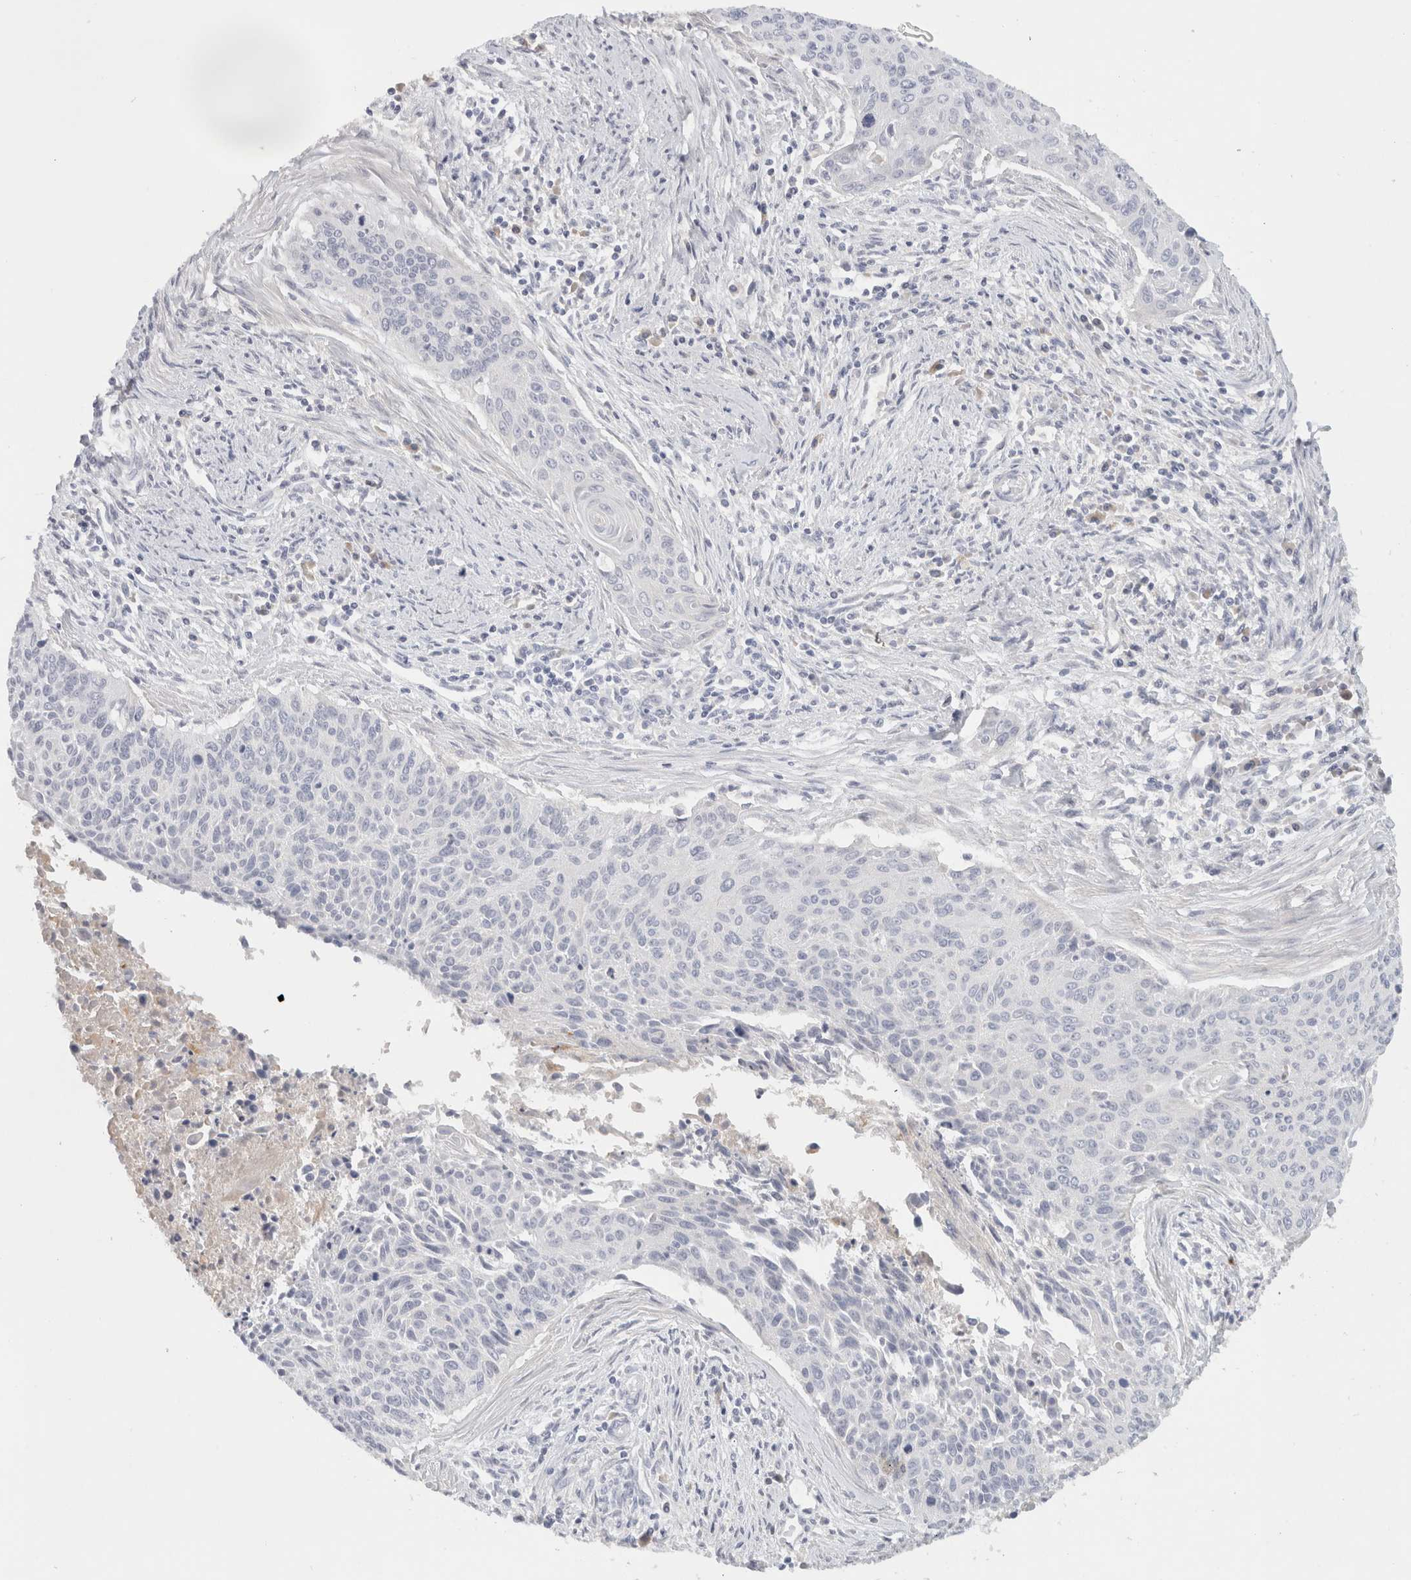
{"staining": {"intensity": "negative", "quantity": "none", "location": "none"}, "tissue": "cervical cancer", "cell_type": "Tumor cells", "image_type": "cancer", "snomed": [{"axis": "morphology", "description": "Squamous cell carcinoma, NOS"}, {"axis": "topography", "description": "Cervix"}], "caption": "IHC histopathology image of human cervical squamous cell carcinoma stained for a protein (brown), which exhibits no expression in tumor cells. Brightfield microscopy of immunohistochemistry stained with DAB (brown) and hematoxylin (blue), captured at high magnification.", "gene": "STK31", "patient": {"sex": "female", "age": 55}}